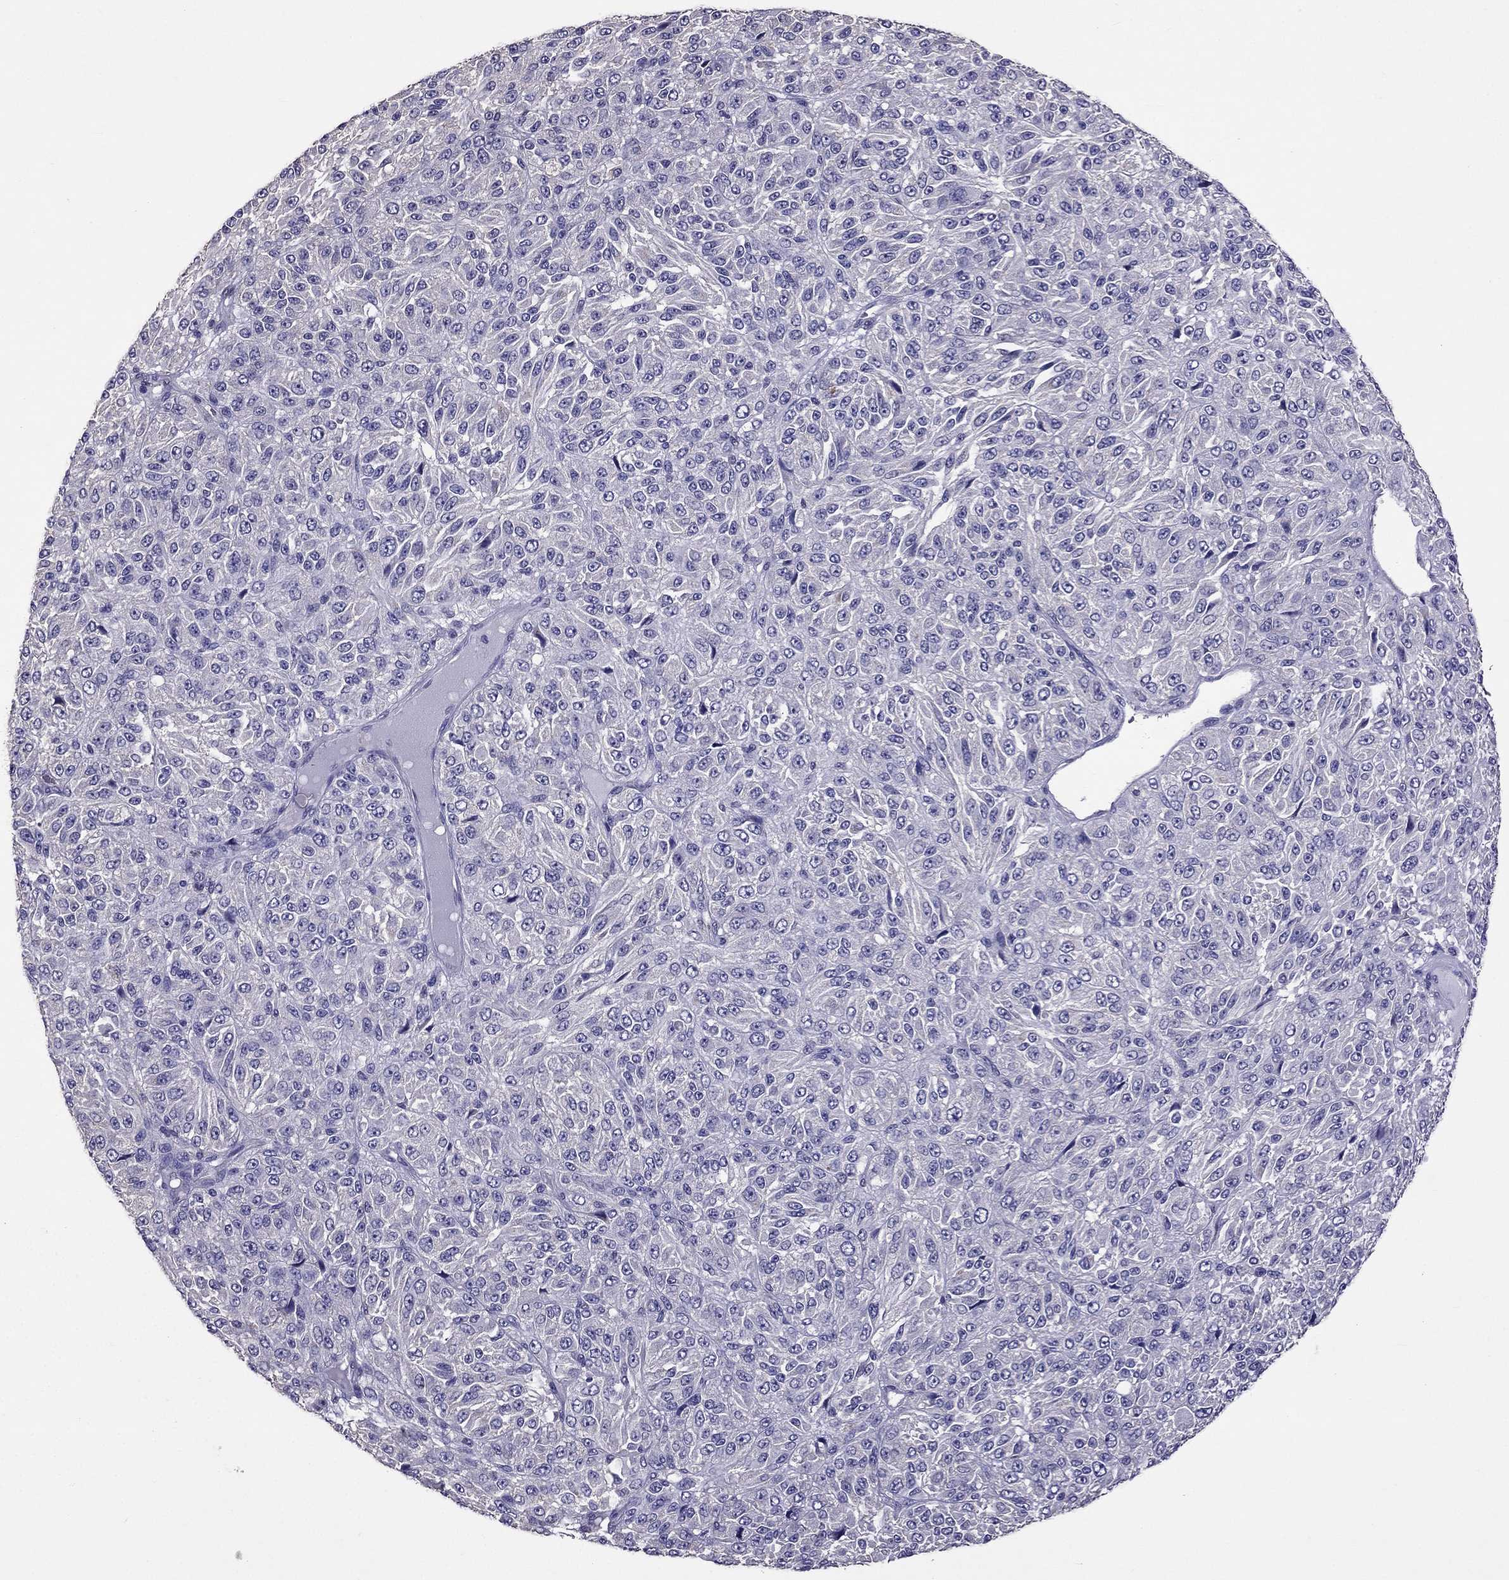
{"staining": {"intensity": "negative", "quantity": "none", "location": "none"}, "tissue": "melanoma", "cell_type": "Tumor cells", "image_type": "cancer", "snomed": [{"axis": "morphology", "description": "Malignant melanoma, Metastatic site"}, {"axis": "topography", "description": "Brain"}], "caption": "The histopathology image exhibits no staining of tumor cells in melanoma. (DAB IHC with hematoxylin counter stain).", "gene": "NKX3-1", "patient": {"sex": "female", "age": 56}}